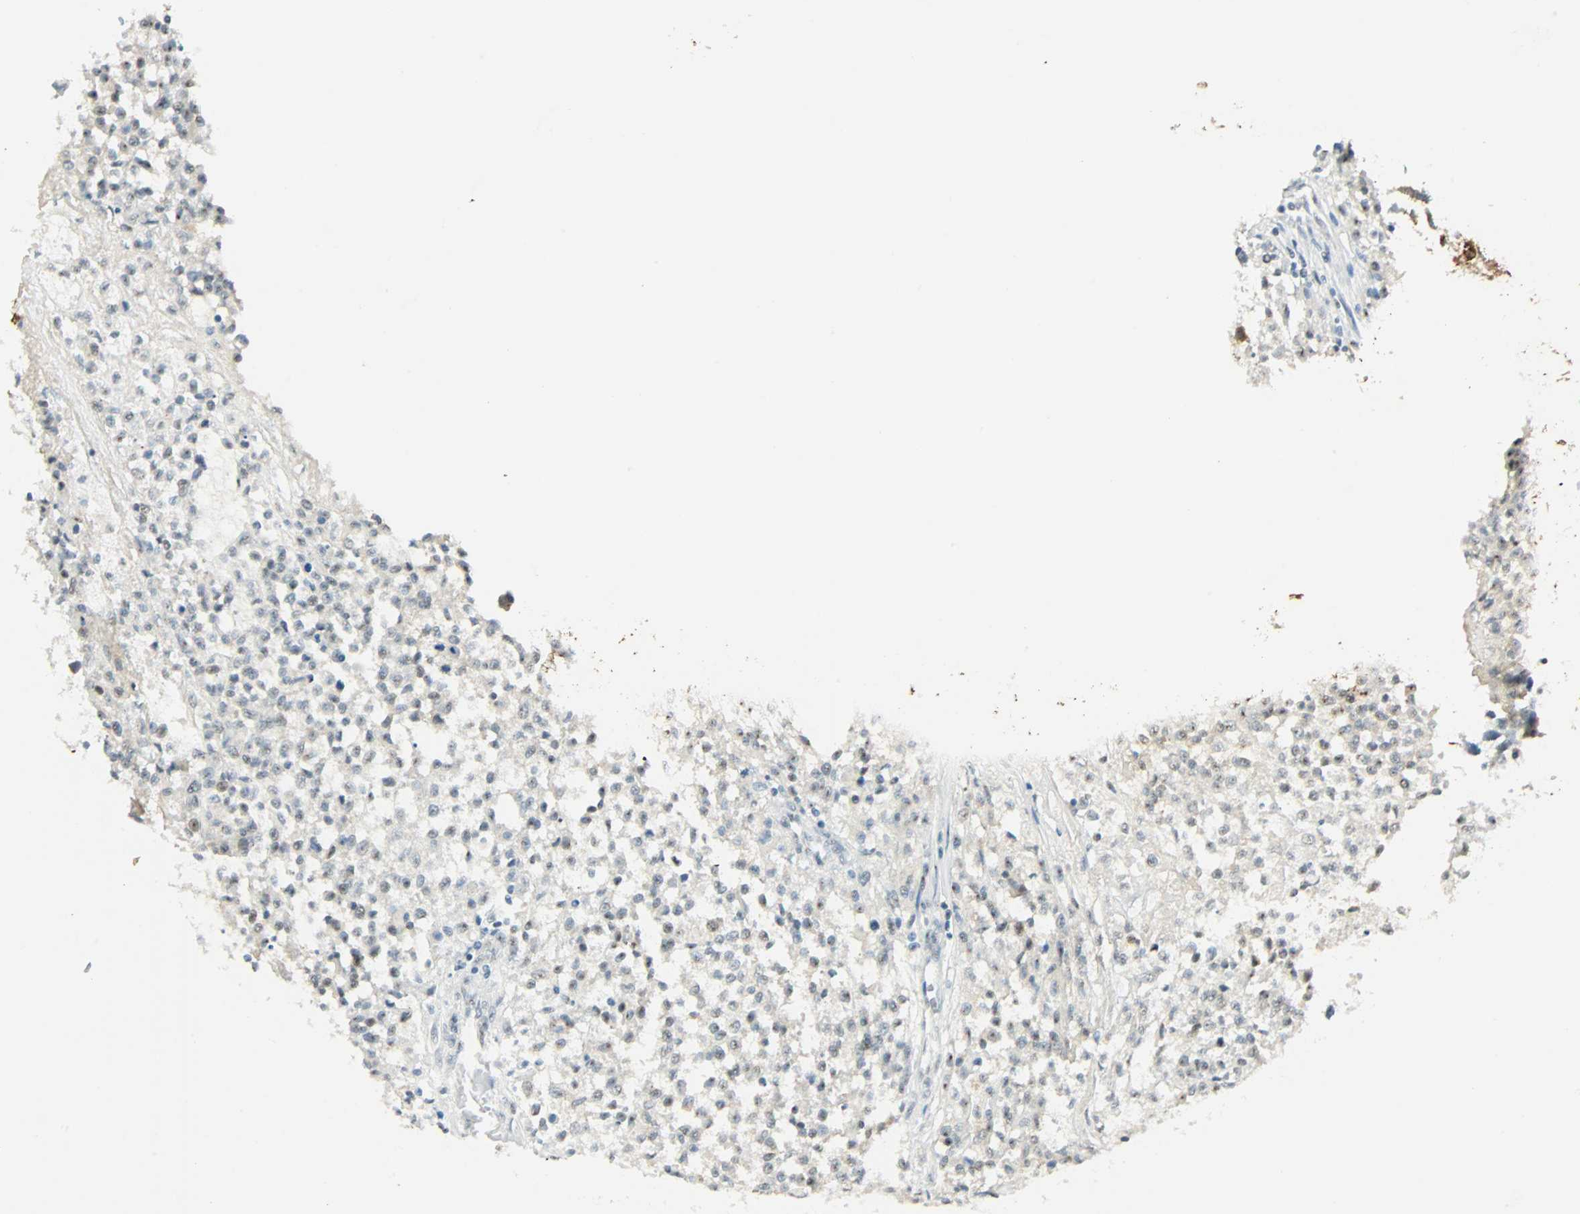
{"staining": {"intensity": "negative", "quantity": "none", "location": "none"}, "tissue": "testis cancer", "cell_type": "Tumor cells", "image_type": "cancer", "snomed": [{"axis": "morphology", "description": "Seminoma, NOS"}, {"axis": "topography", "description": "Testis"}], "caption": "High power microscopy histopathology image of an IHC image of testis cancer, revealing no significant expression in tumor cells.", "gene": "NELFE", "patient": {"sex": "male", "age": 59}}